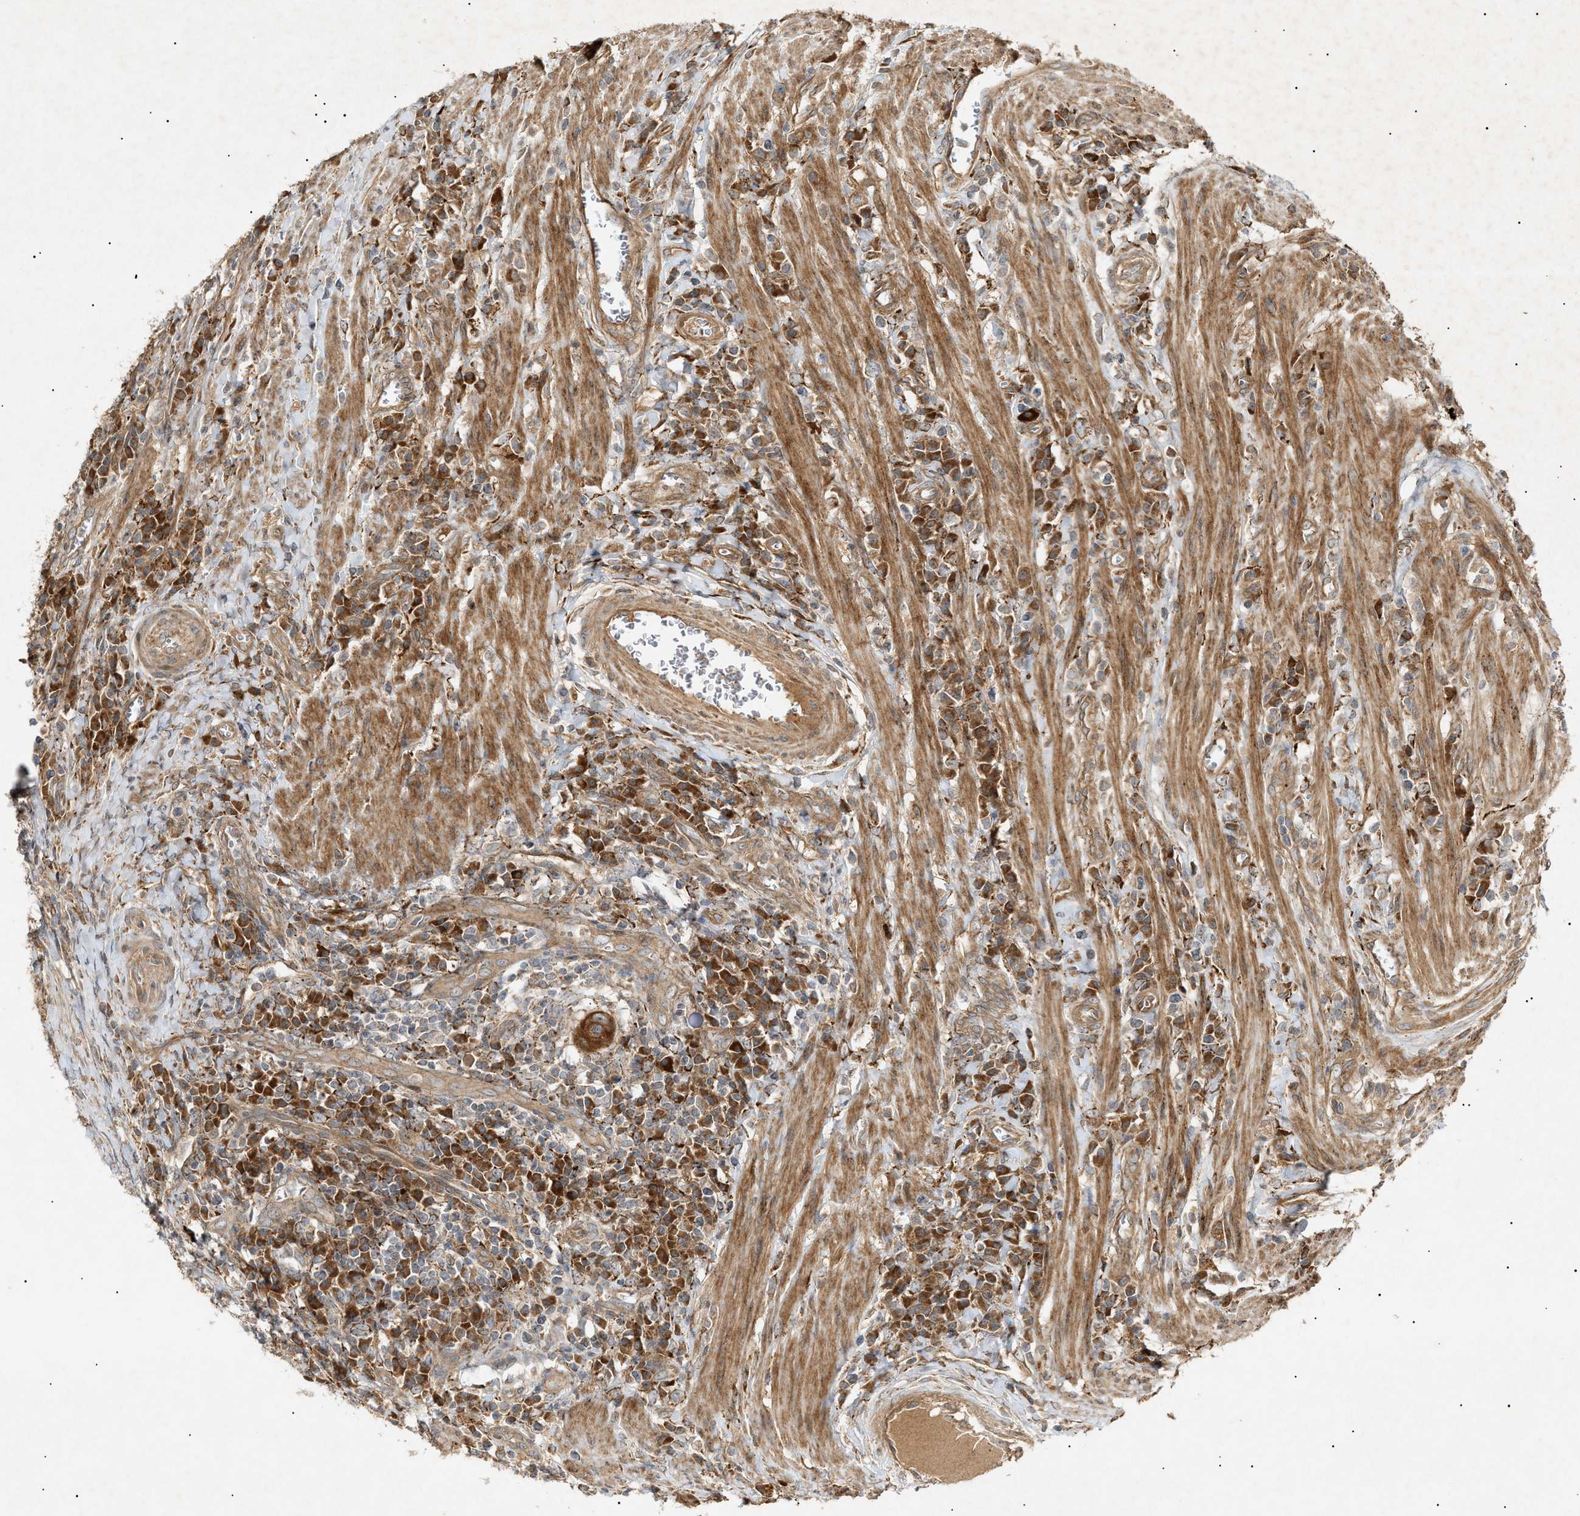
{"staining": {"intensity": "strong", "quantity": "25%-75%", "location": "cytoplasmic/membranous"}, "tissue": "colorectal cancer", "cell_type": "Tumor cells", "image_type": "cancer", "snomed": [{"axis": "morphology", "description": "Inflammation, NOS"}, {"axis": "morphology", "description": "Adenocarcinoma, NOS"}, {"axis": "topography", "description": "Colon"}], "caption": "A high-resolution photomicrograph shows immunohistochemistry staining of colorectal adenocarcinoma, which demonstrates strong cytoplasmic/membranous staining in about 25%-75% of tumor cells. The staining was performed using DAB, with brown indicating positive protein expression. Nuclei are stained blue with hematoxylin.", "gene": "MTCH1", "patient": {"sex": "male", "age": 72}}